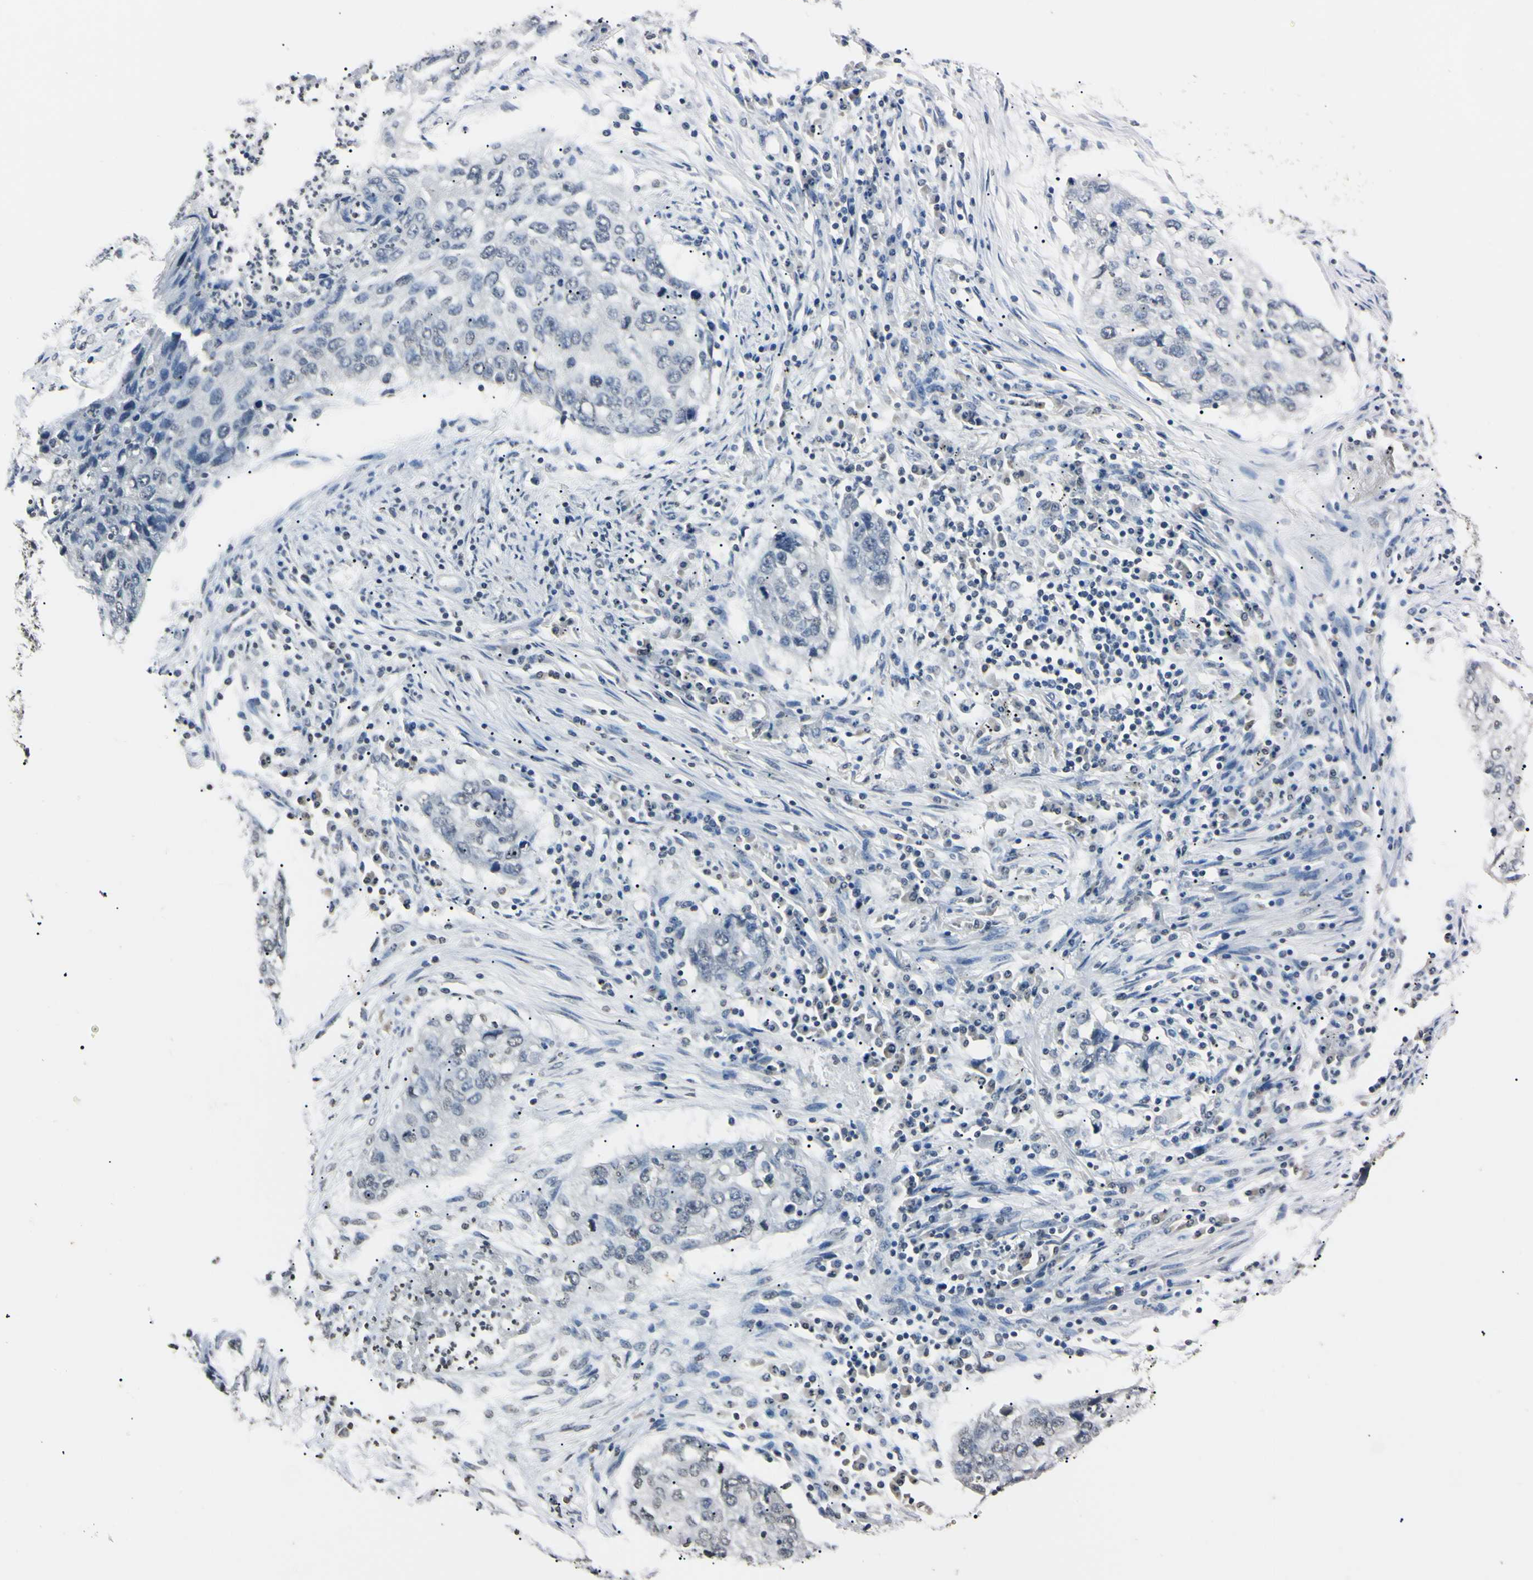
{"staining": {"intensity": "weak", "quantity": "<25%", "location": "nuclear"}, "tissue": "lung cancer", "cell_type": "Tumor cells", "image_type": "cancer", "snomed": [{"axis": "morphology", "description": "Squamous cell carcinoma, NOS"}, {"axis": "topography", "description": "Lung"}], "caption": "Immunohistochemical staining of human squamous cell carcinoma (lung) reveals no significant staining in tumor cells.", "gene": "CDC45", "patient": {"sex": "female", "age": 63}}